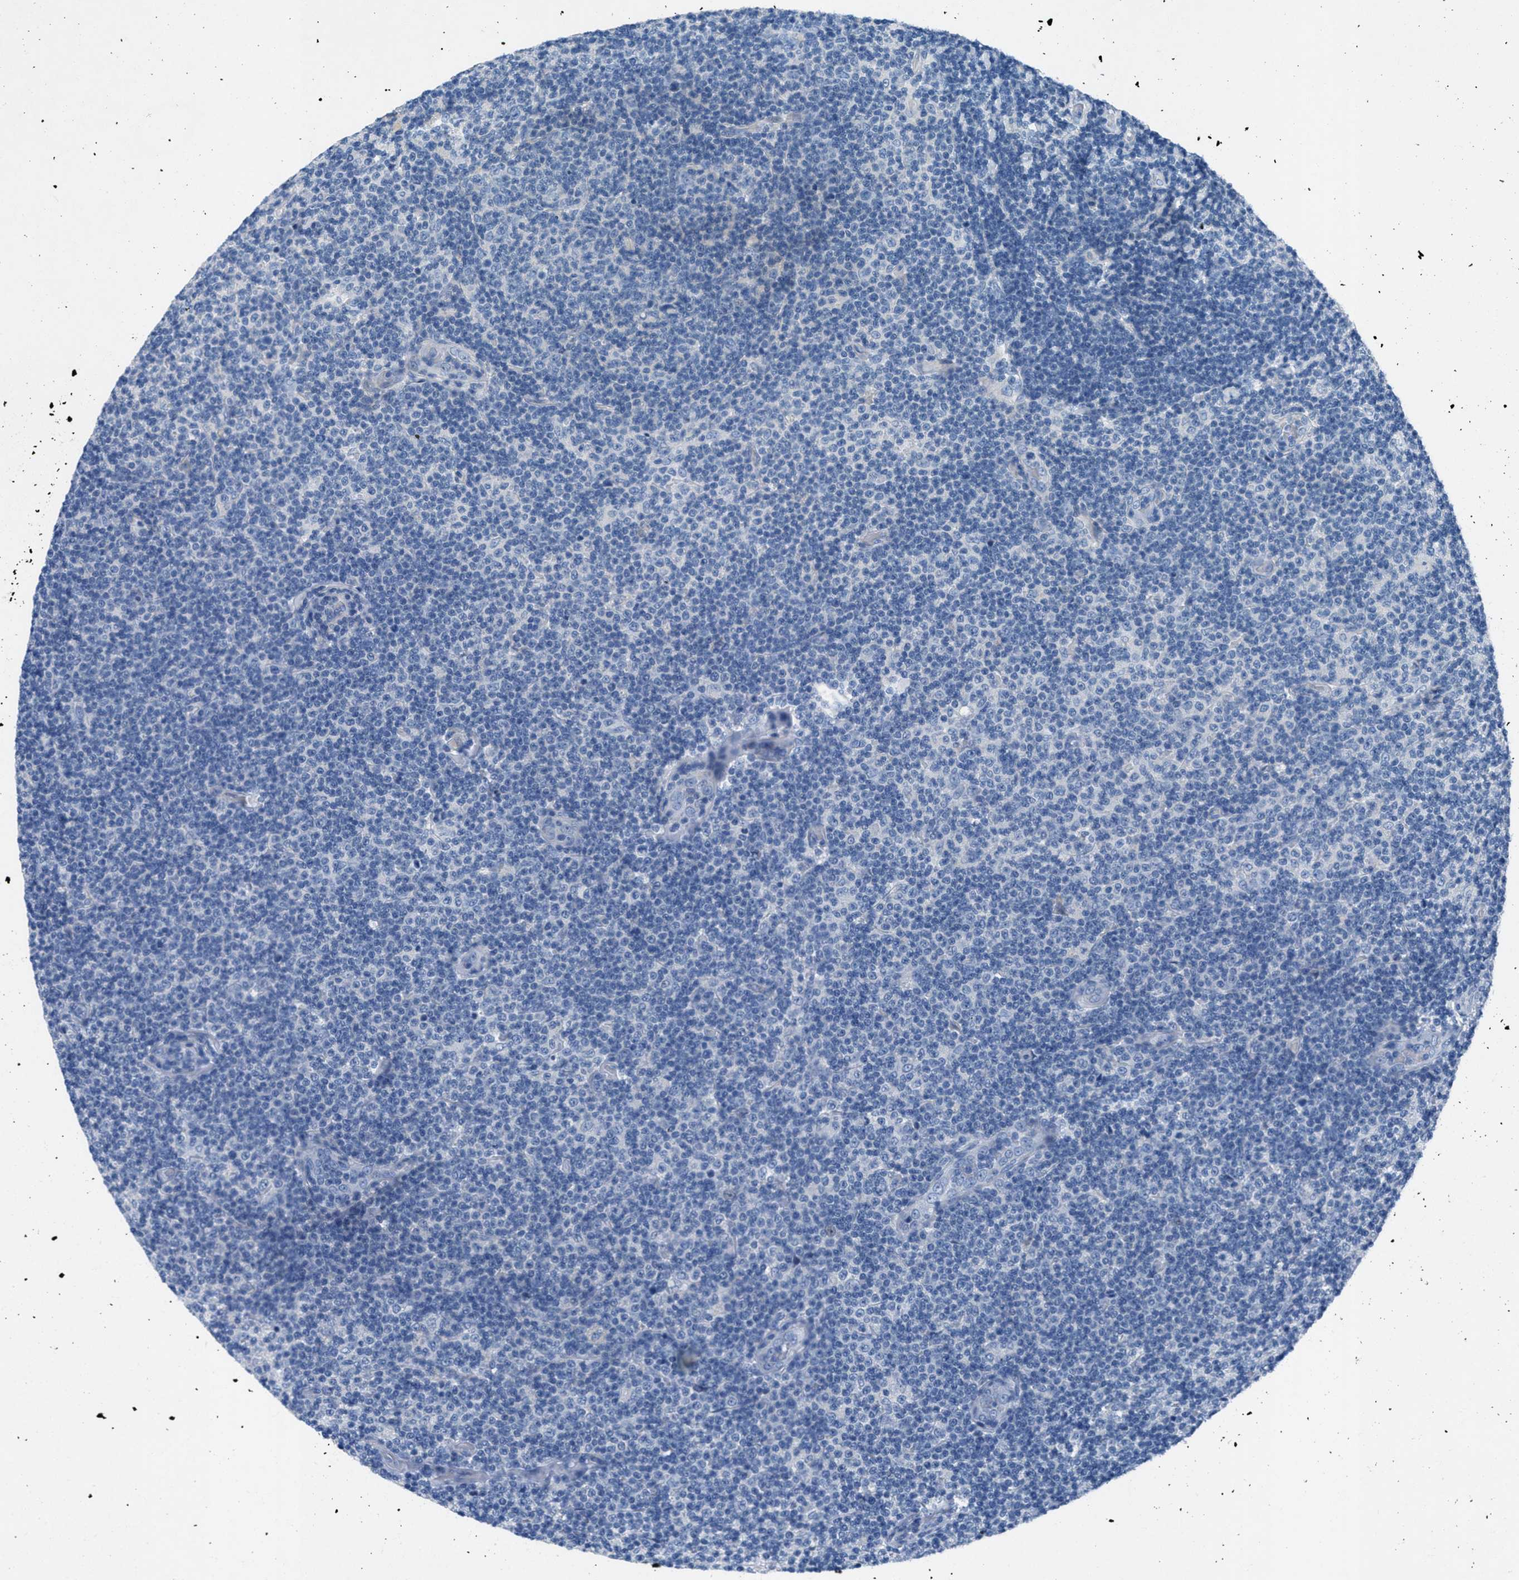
{"staining": {"intensity": "negative", "quantity": "none", "location": "none"}, "tissue": "lymphoma", "cell_type": "Tumor cells", "image_type": "cancer", "snomed": [{"axis": "morphology", "description": "Malignant lymphoma, non-Hodgkin's type, Low grade"}, {"axis": "topography", "description": "Lymph node"}], "caption": "This photomicrograph is of lymphoma stained with immunohistochemistry to label a protein in brown with the nuclei are counter-stained blue. There is no staining in tumor cells.", "gene": "GALNT17", "patient": {"sex": "male", "age": 83}}